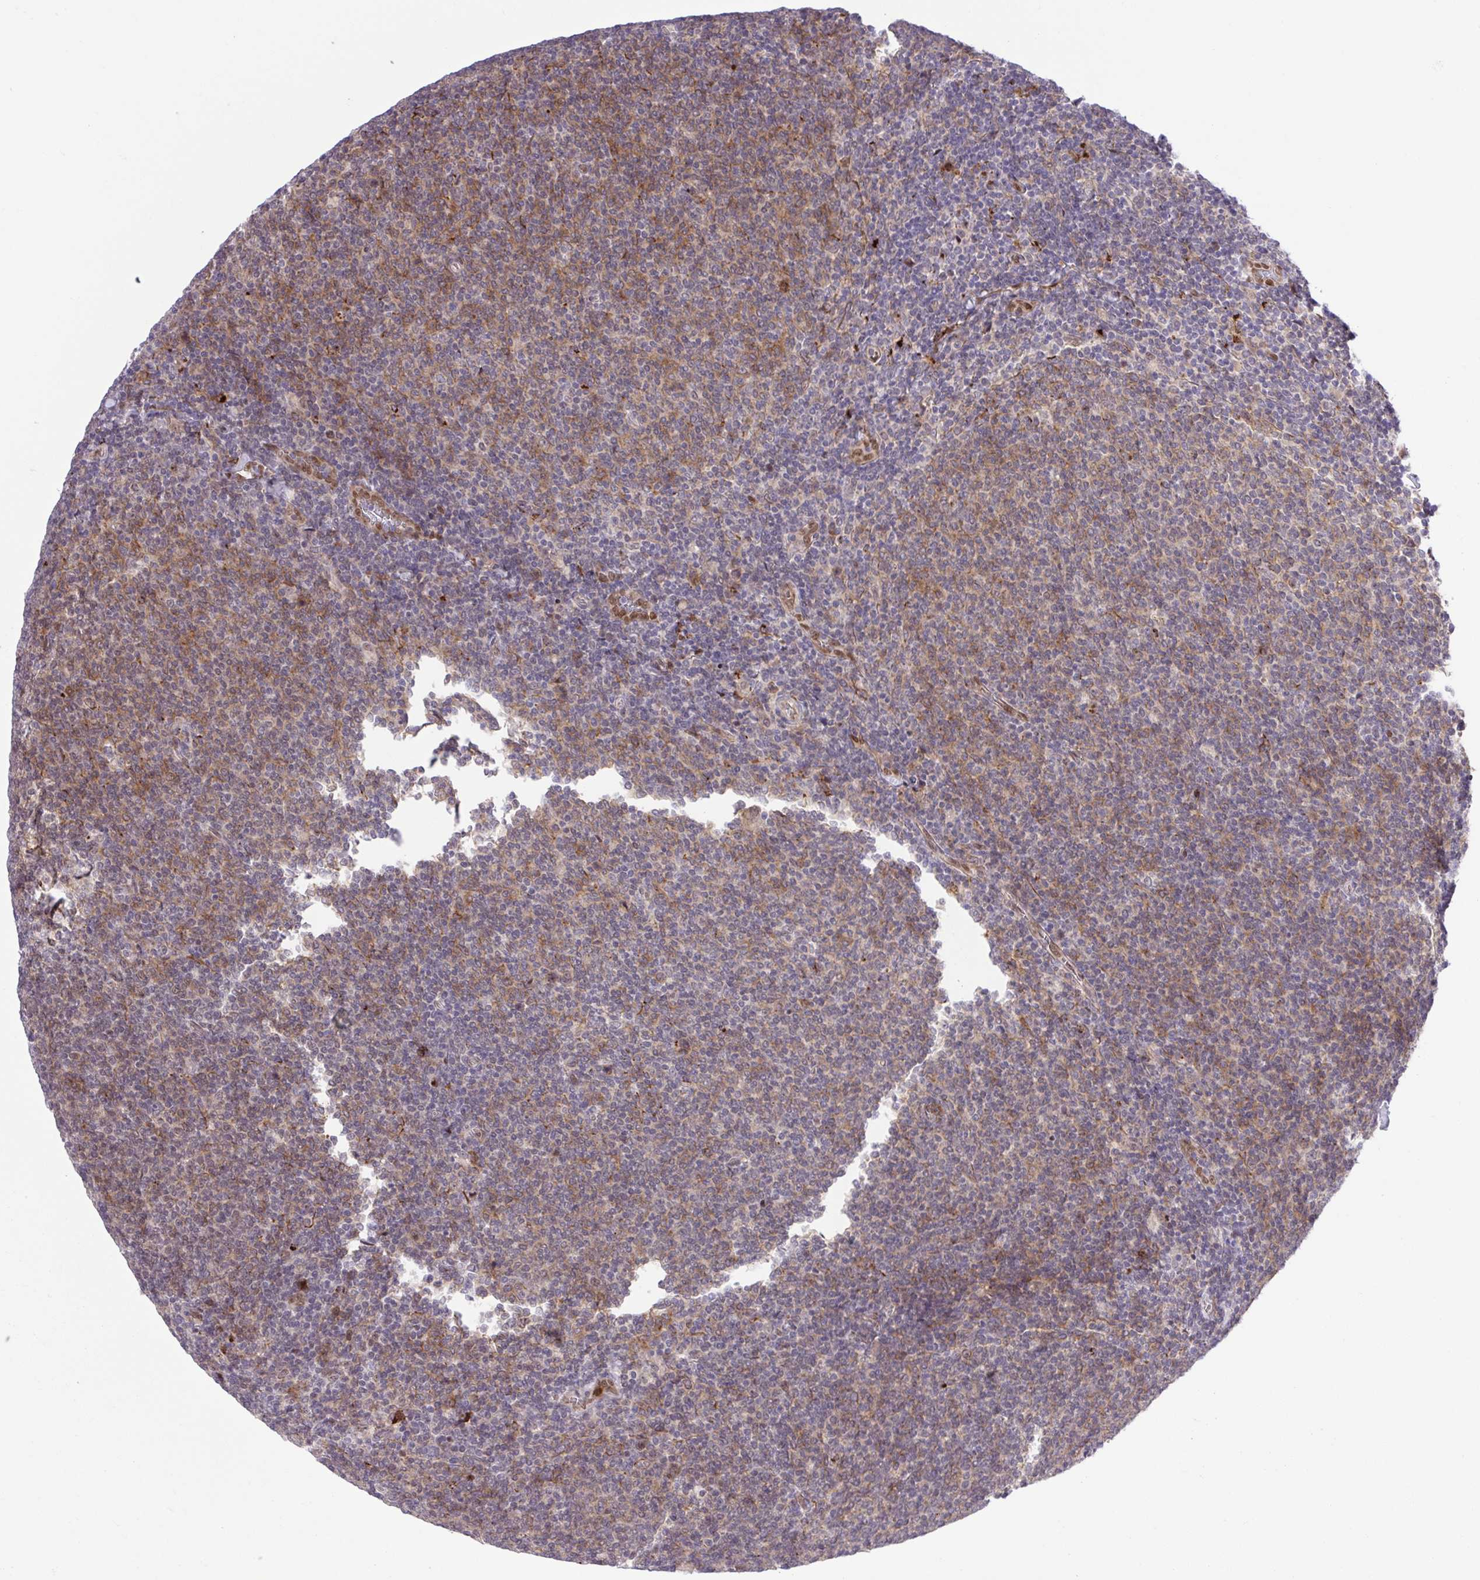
{"staining": {"intensity": "moderate", "quantity": "25%-75%", "location": "cytoplasmic/membranous"}, "tissue": "lymphoma", "cell_type": "Tumor cells", "image_type": "cancer", "snomed": [{"axis": "morphology", "description": "Malignant lymphoma, non-Hodgkin's type, Low grade"}, {"axis": "topography", "description": "Lymph node"}], "caption": "Tumor cells display moderate cytoplasmic/membranous staining in approximately 25%-75% of cells in malignant lymphoma, non-Hodgkin's type (low-grade).", "gene": "ERG", "patient": {"sex": "male", "age": 52}}